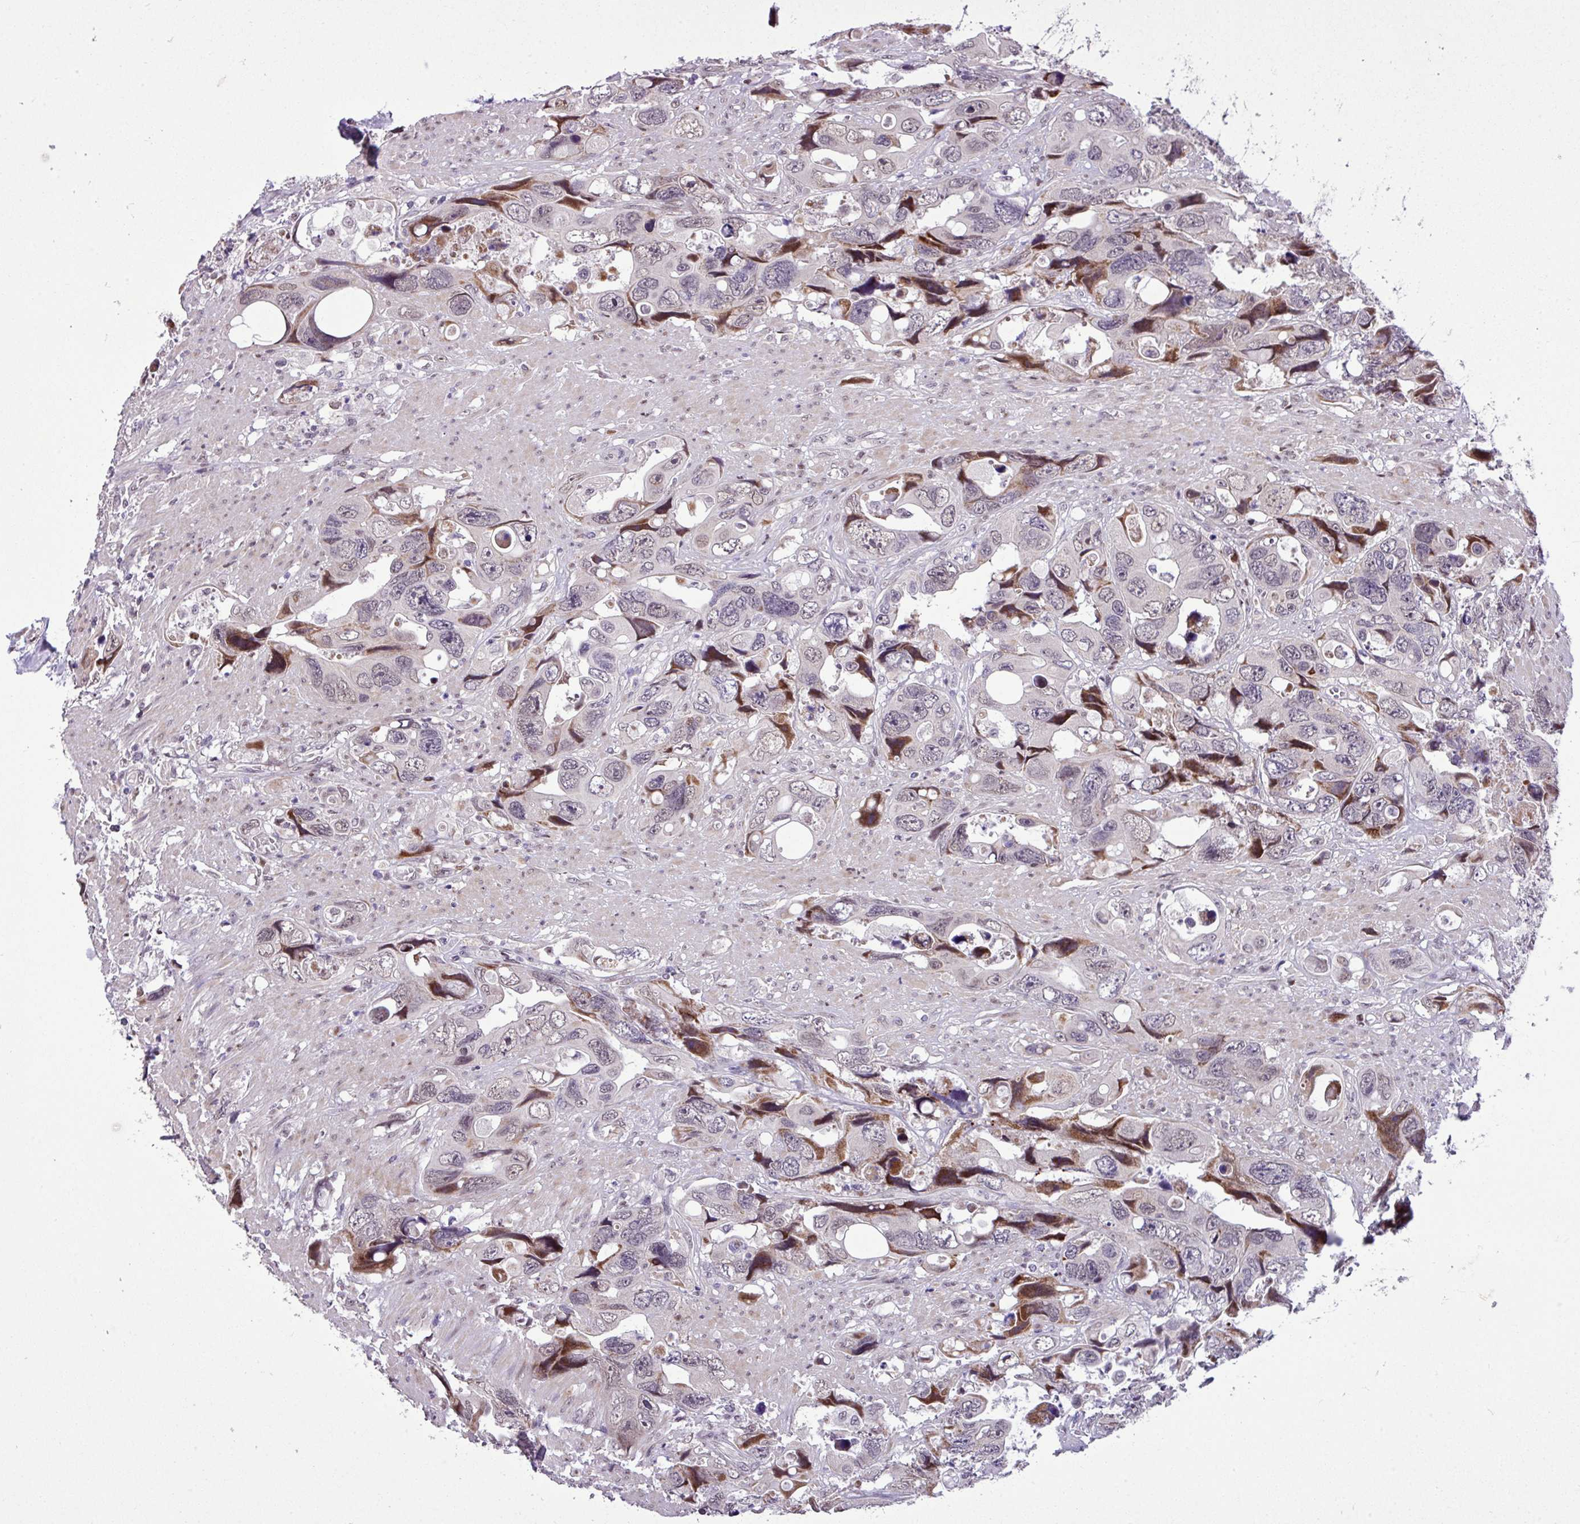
{"staining": {"intensity": "moderate", "quantity": "<25%", "location": "cytoplasmic/membranous,nuclear"}, "tissue": "colorectal cancer", "cell_type": "Tumor cells", "image_type": "cancer", "snomed": [{"axis": "morphology", "description": "Adenocarcinoma, NOS"}, {"axis": "topography", "description": "Rectum"}], "caption": "Immunohistochemistry (IHC) of human colorectal cancer reveals low levels of moderate cytoplasmic/membranous and nuclear positivity in about <25% of tumor cells.", "gene": "ZNF354A", "patient": {"sex": "male", "age": 57}}